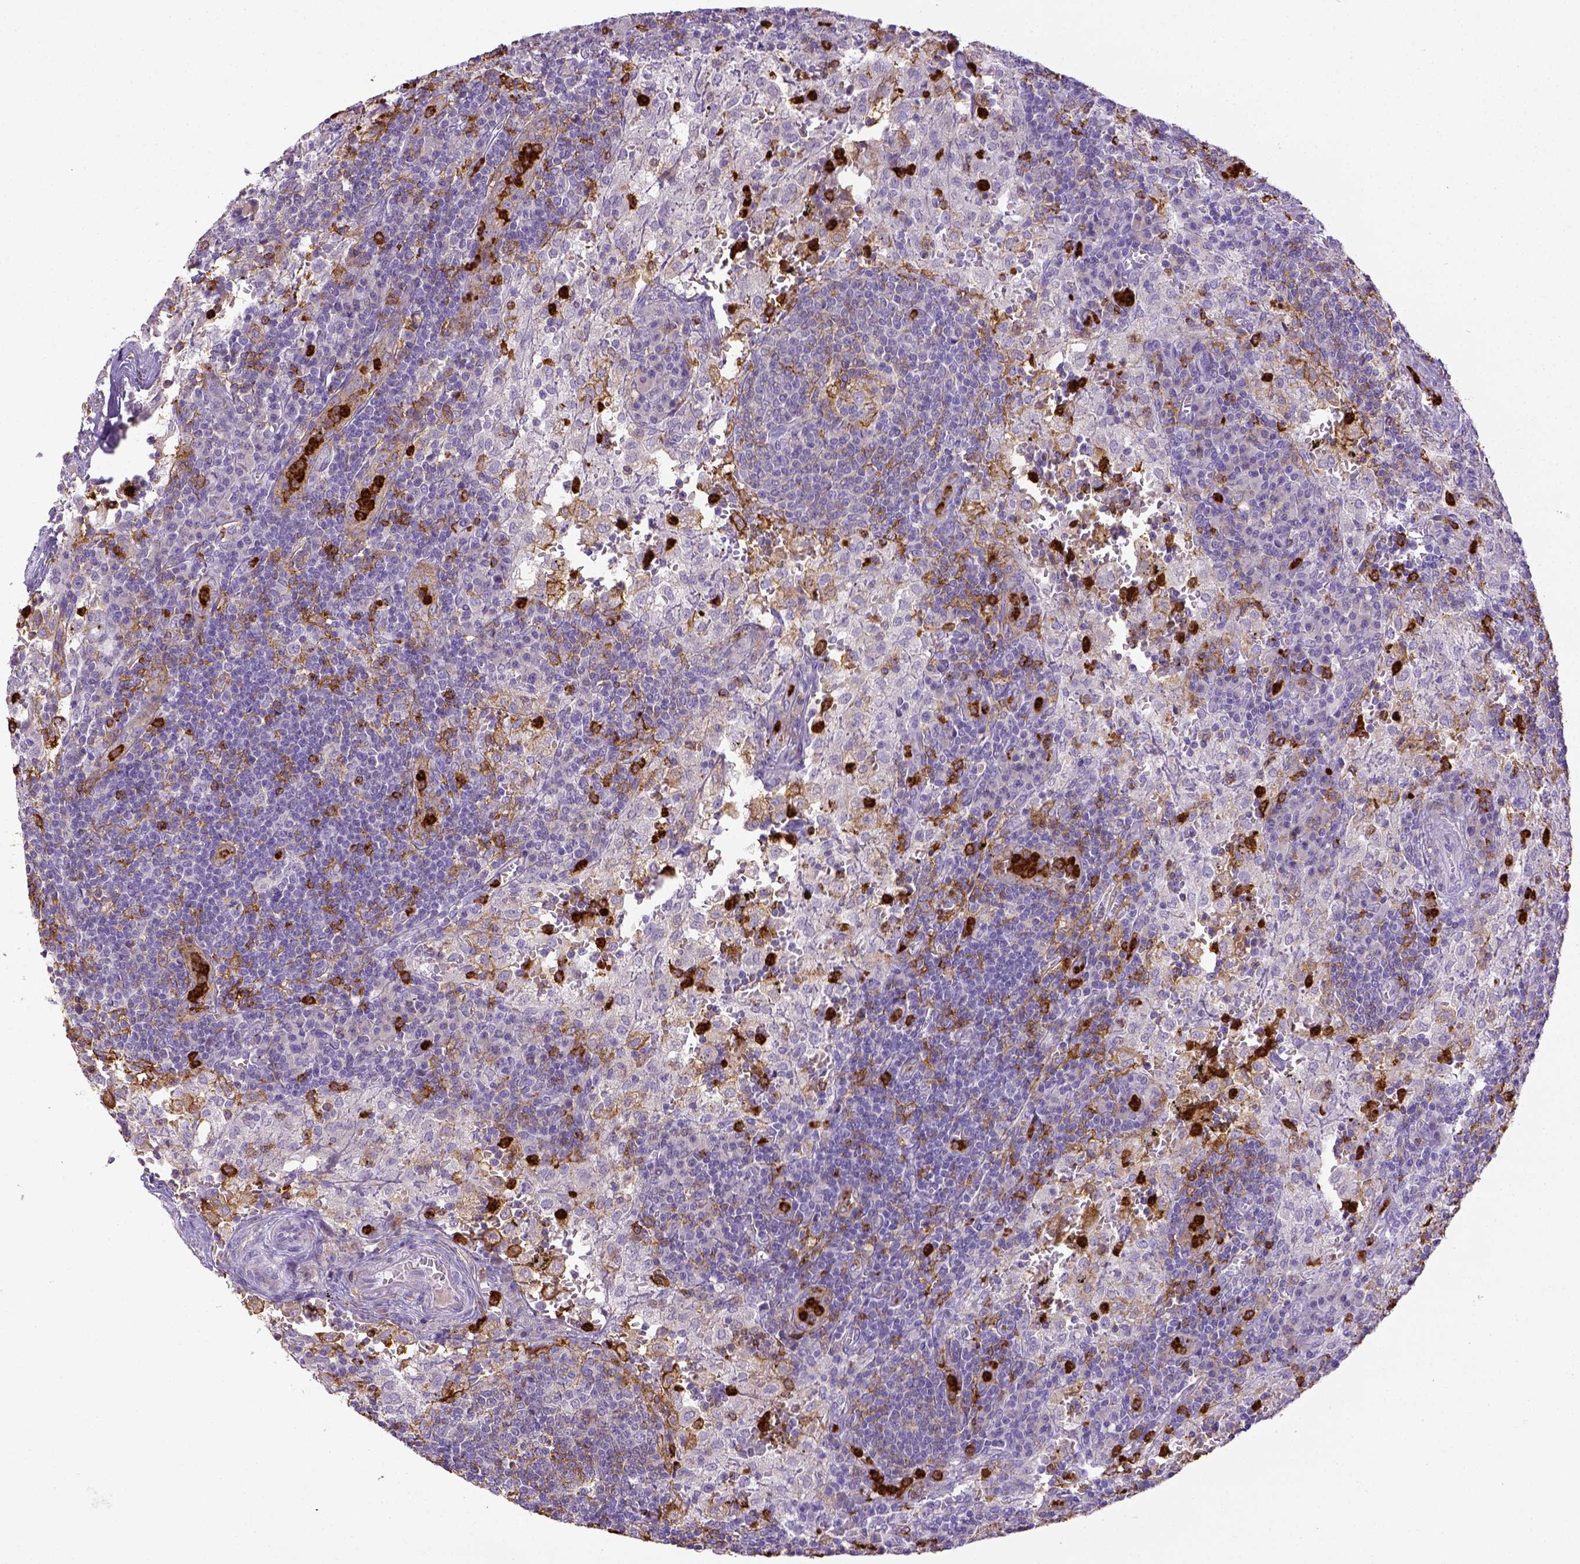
{"staining": {"intensity": "moderate", "quantity": "25%-75%", "location": "cytoplasmic/membranous"}, "tissue": "lymph node", "cell_type": "Germinal center cells", "image_type": "normal", "snomed": [{"axis": "morphology", "description": "Normal tissue, NOS"}, {"axis": "topography", "description": "Lymph node"}], "caption": "IHC of normal lymph node demonstrates medium levels of moderate cytoplasmic/membranous expression in approximately 25%-75% of germinal center cells.", "gene": "ITGAM", "patient": {"sex": "male", "age": 62}}